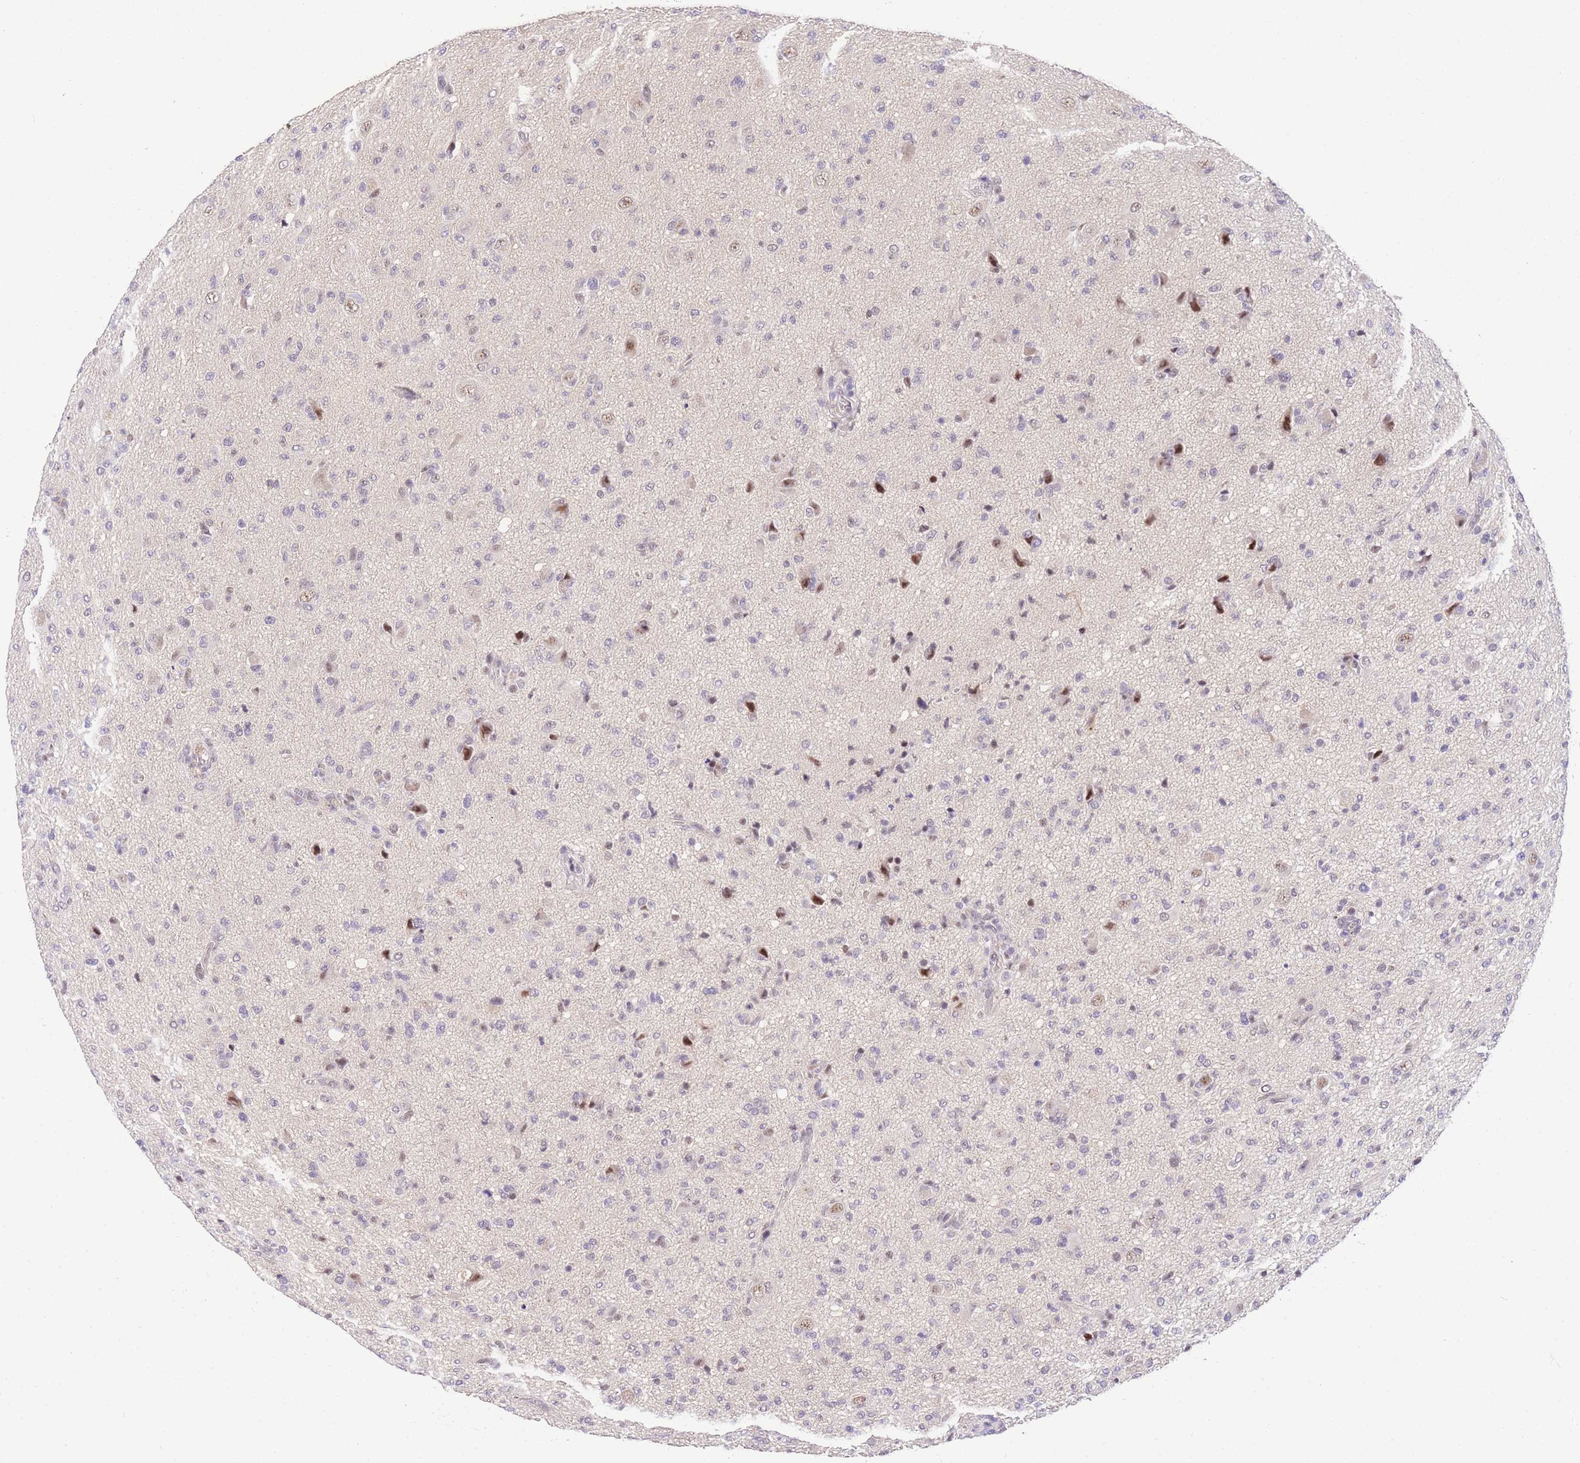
{"staining": {"intensity": "negative", "quantity": "none", "location": "none"}, "tissue": "glioma", "cell_type": "Tumor cells", "image_type": "cancer", "snomed": [{"axis": "morphology", "description": "Glioma, malignant, High grade"}, {"axis": "topography", "description": "Brain"}], "caption": "IHC micrograph of neoplastic tissue: human high-grade glioma (malignant) stained with DAB (3,3'-diaminobenzidine) displays no significant protein positivity in tumor cells.", "gene": "SLC35F2", "patient": {"sex": "female", "age": 57}}